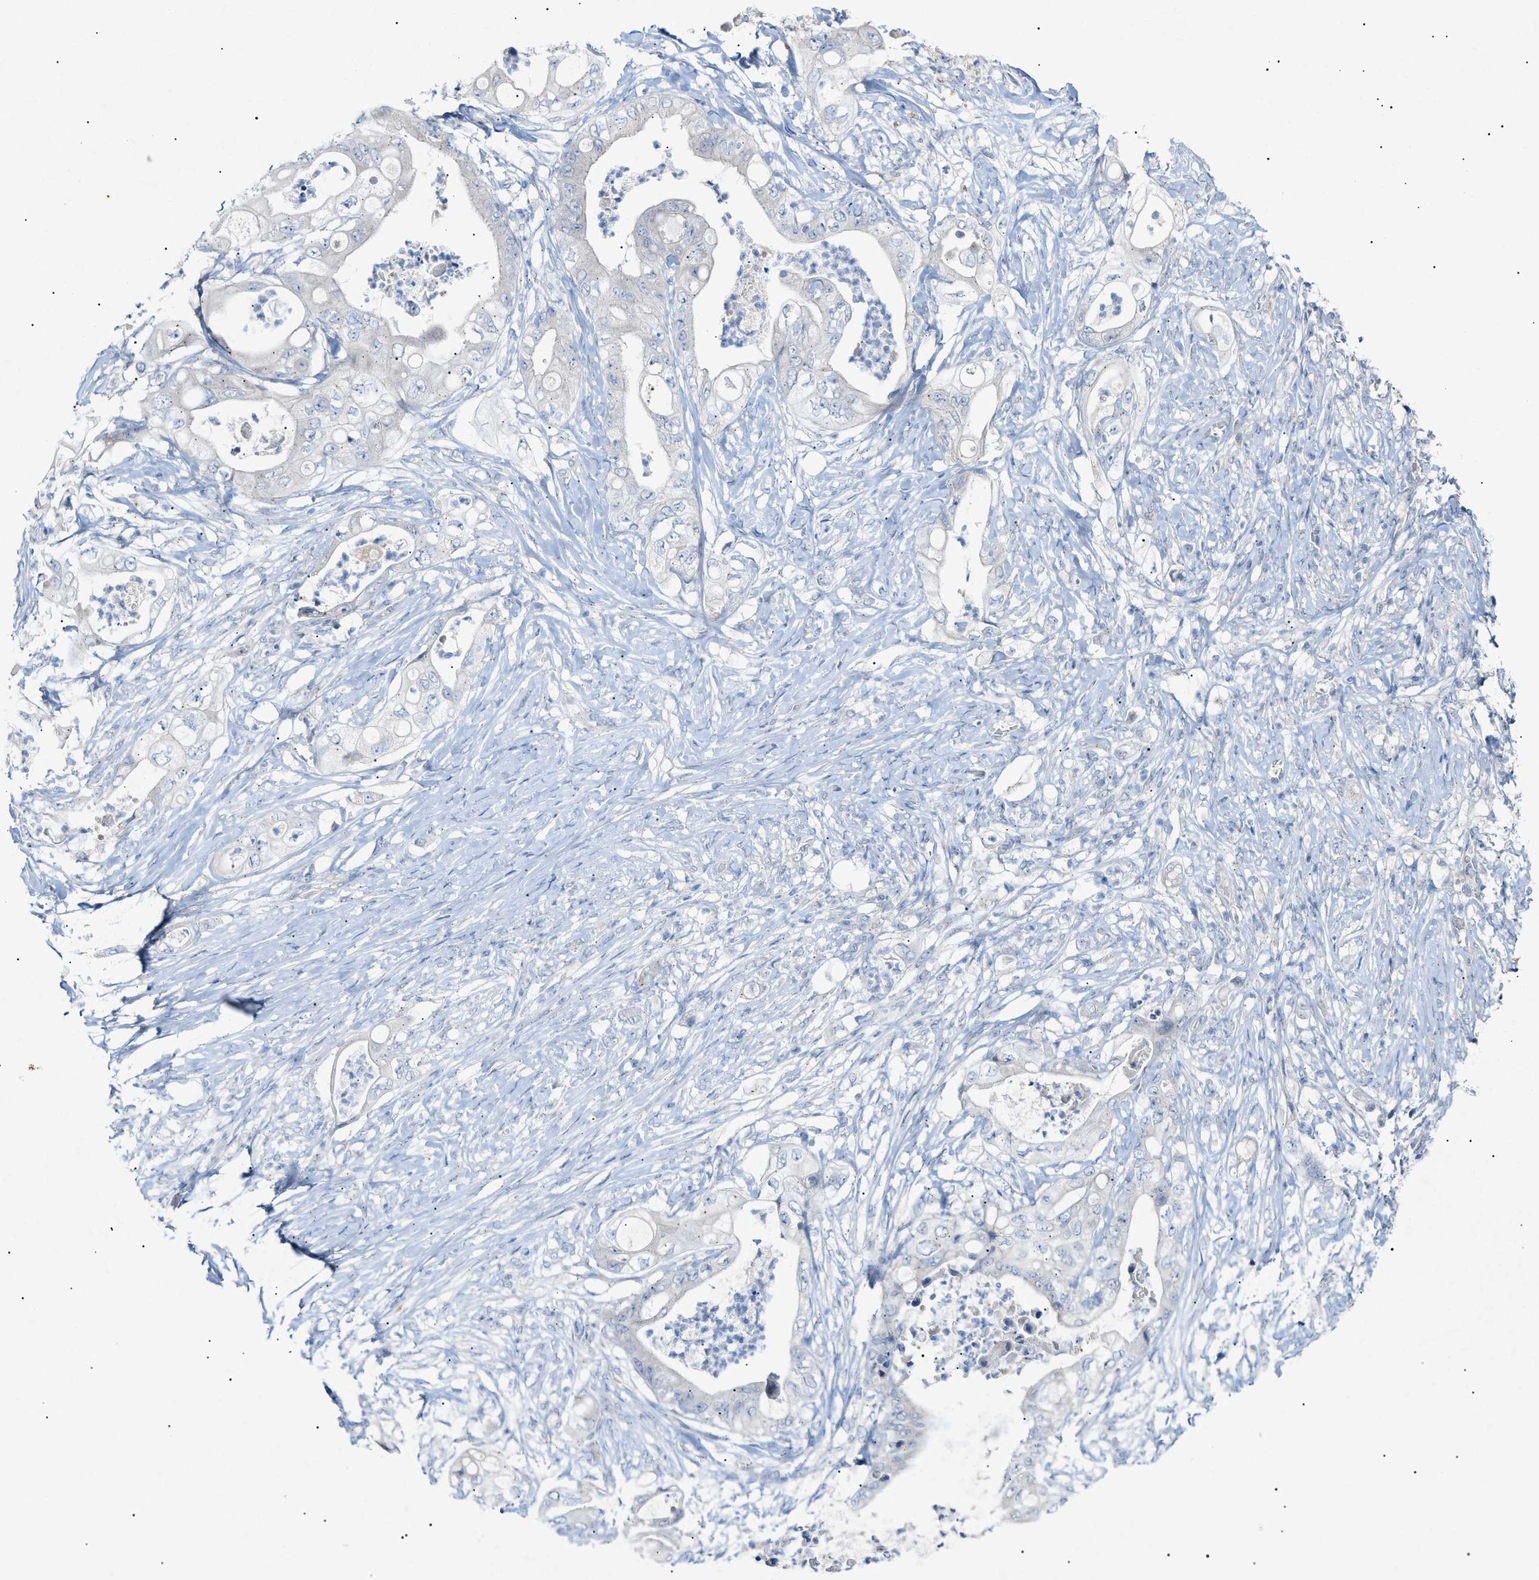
{"staining": {"intensity": "negative", "quantity": "none", "location": "none"}, "tissue": "stomach cancer", "cell_type": "Tumor cells", "image_type": "cancer", "snomed": [{"axis": "morphology", "description": "Adenocarcinoma, NOS"}, {"axis": "topography", "description": "Stomach"}], "caption": "Tumor cells are negative for brown protein staining in stomach cancer (adenocarcinoma).", "gene": "SLC25A31", "patient": {"sex": "female", "age": 73}}